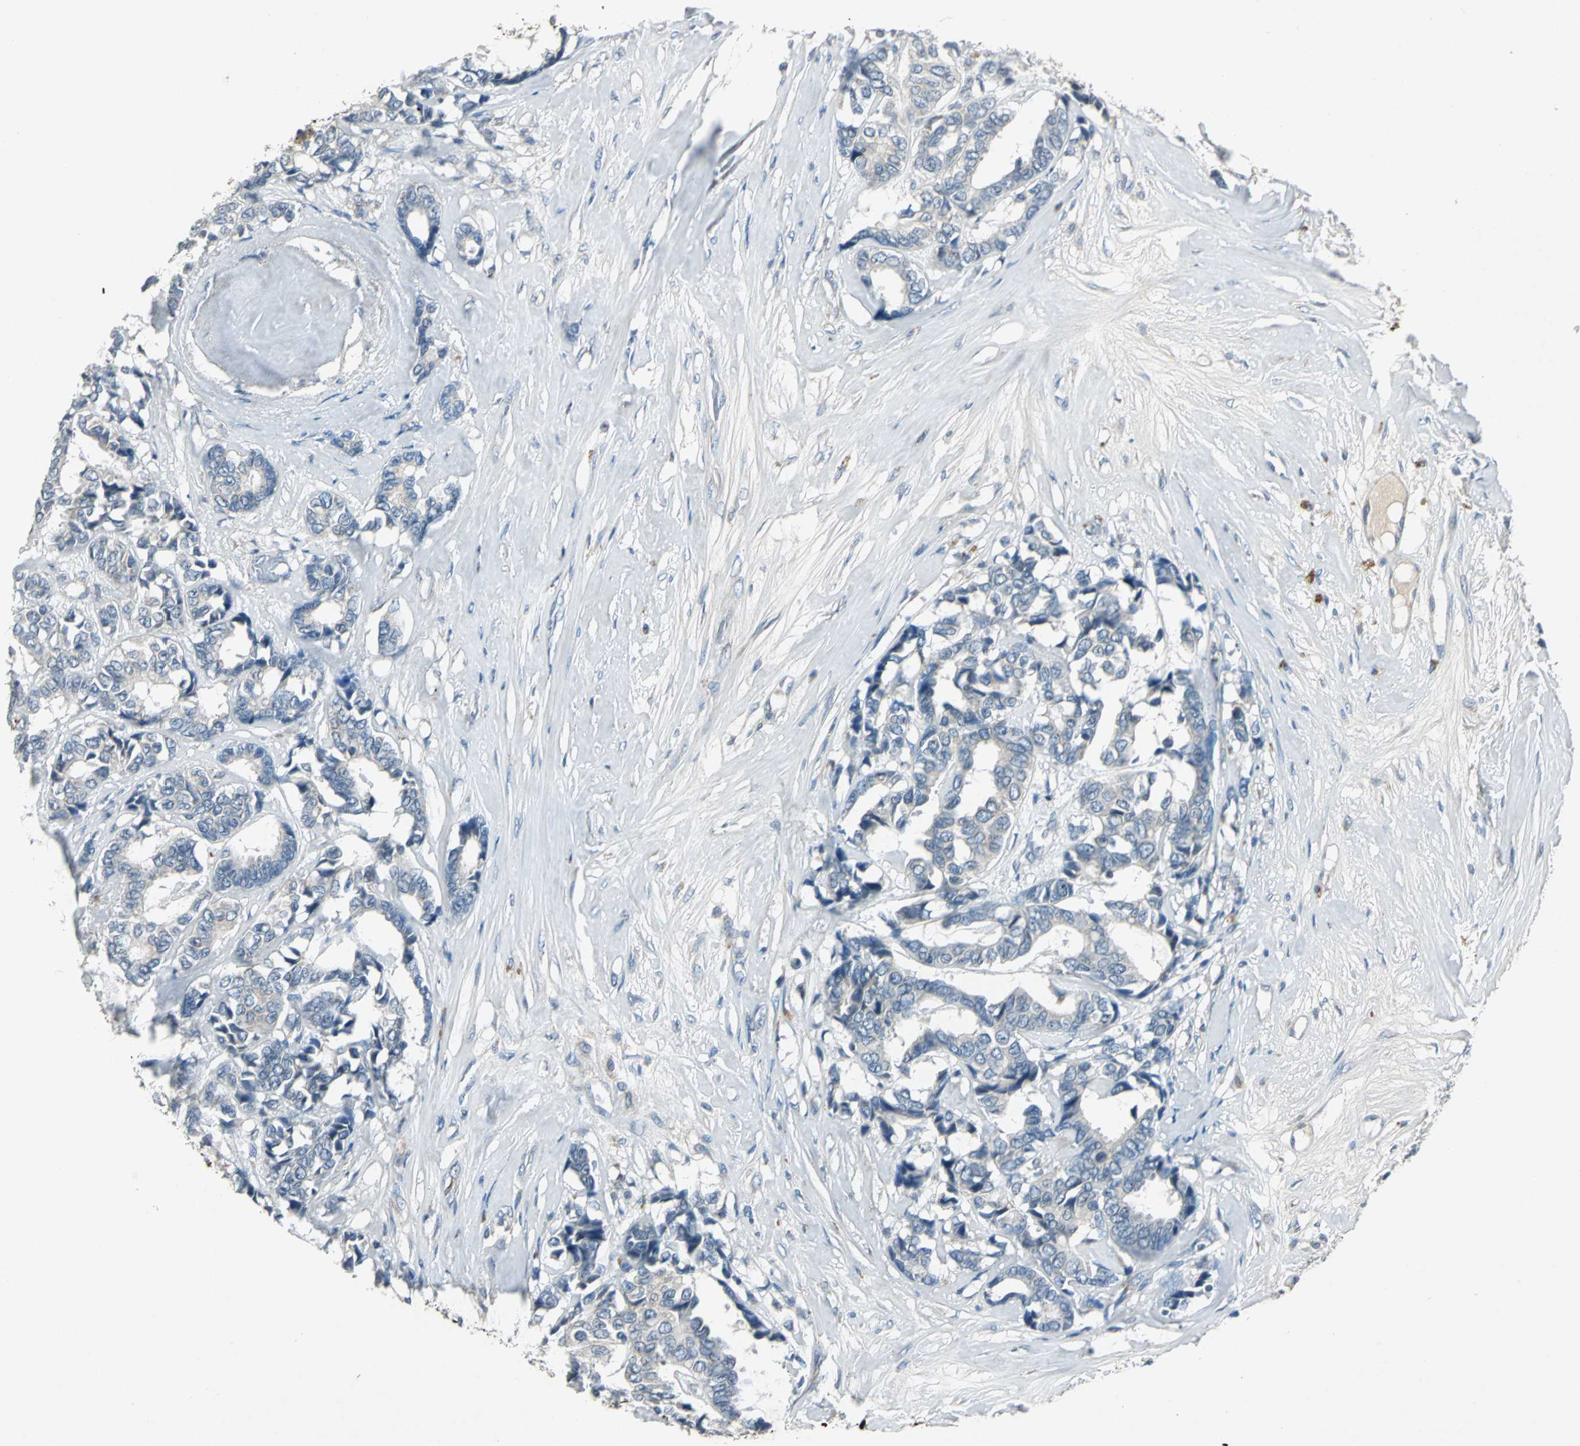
{"staining": {"intensity": "negative", "quantity": "none", "location": "none"}, "tissue": "breast cancer", "cell_type": "Tumor cells", "image_type": "cancer", "snomed": [{"axis": "morphology", "description": "Duct carcinoma"}, {"axis": "topography", "description": "Breast"}], "caption": "The micrograph demonstrates no significant expression in tumor cells of breast cancer. (DAB (3,3'-diaminobenzidine) immunohistochemistry visualized using brightfield microscopy, high magnification).", "gene": "SLC2A13", "patient": {"sex": "female", "age": 87}}